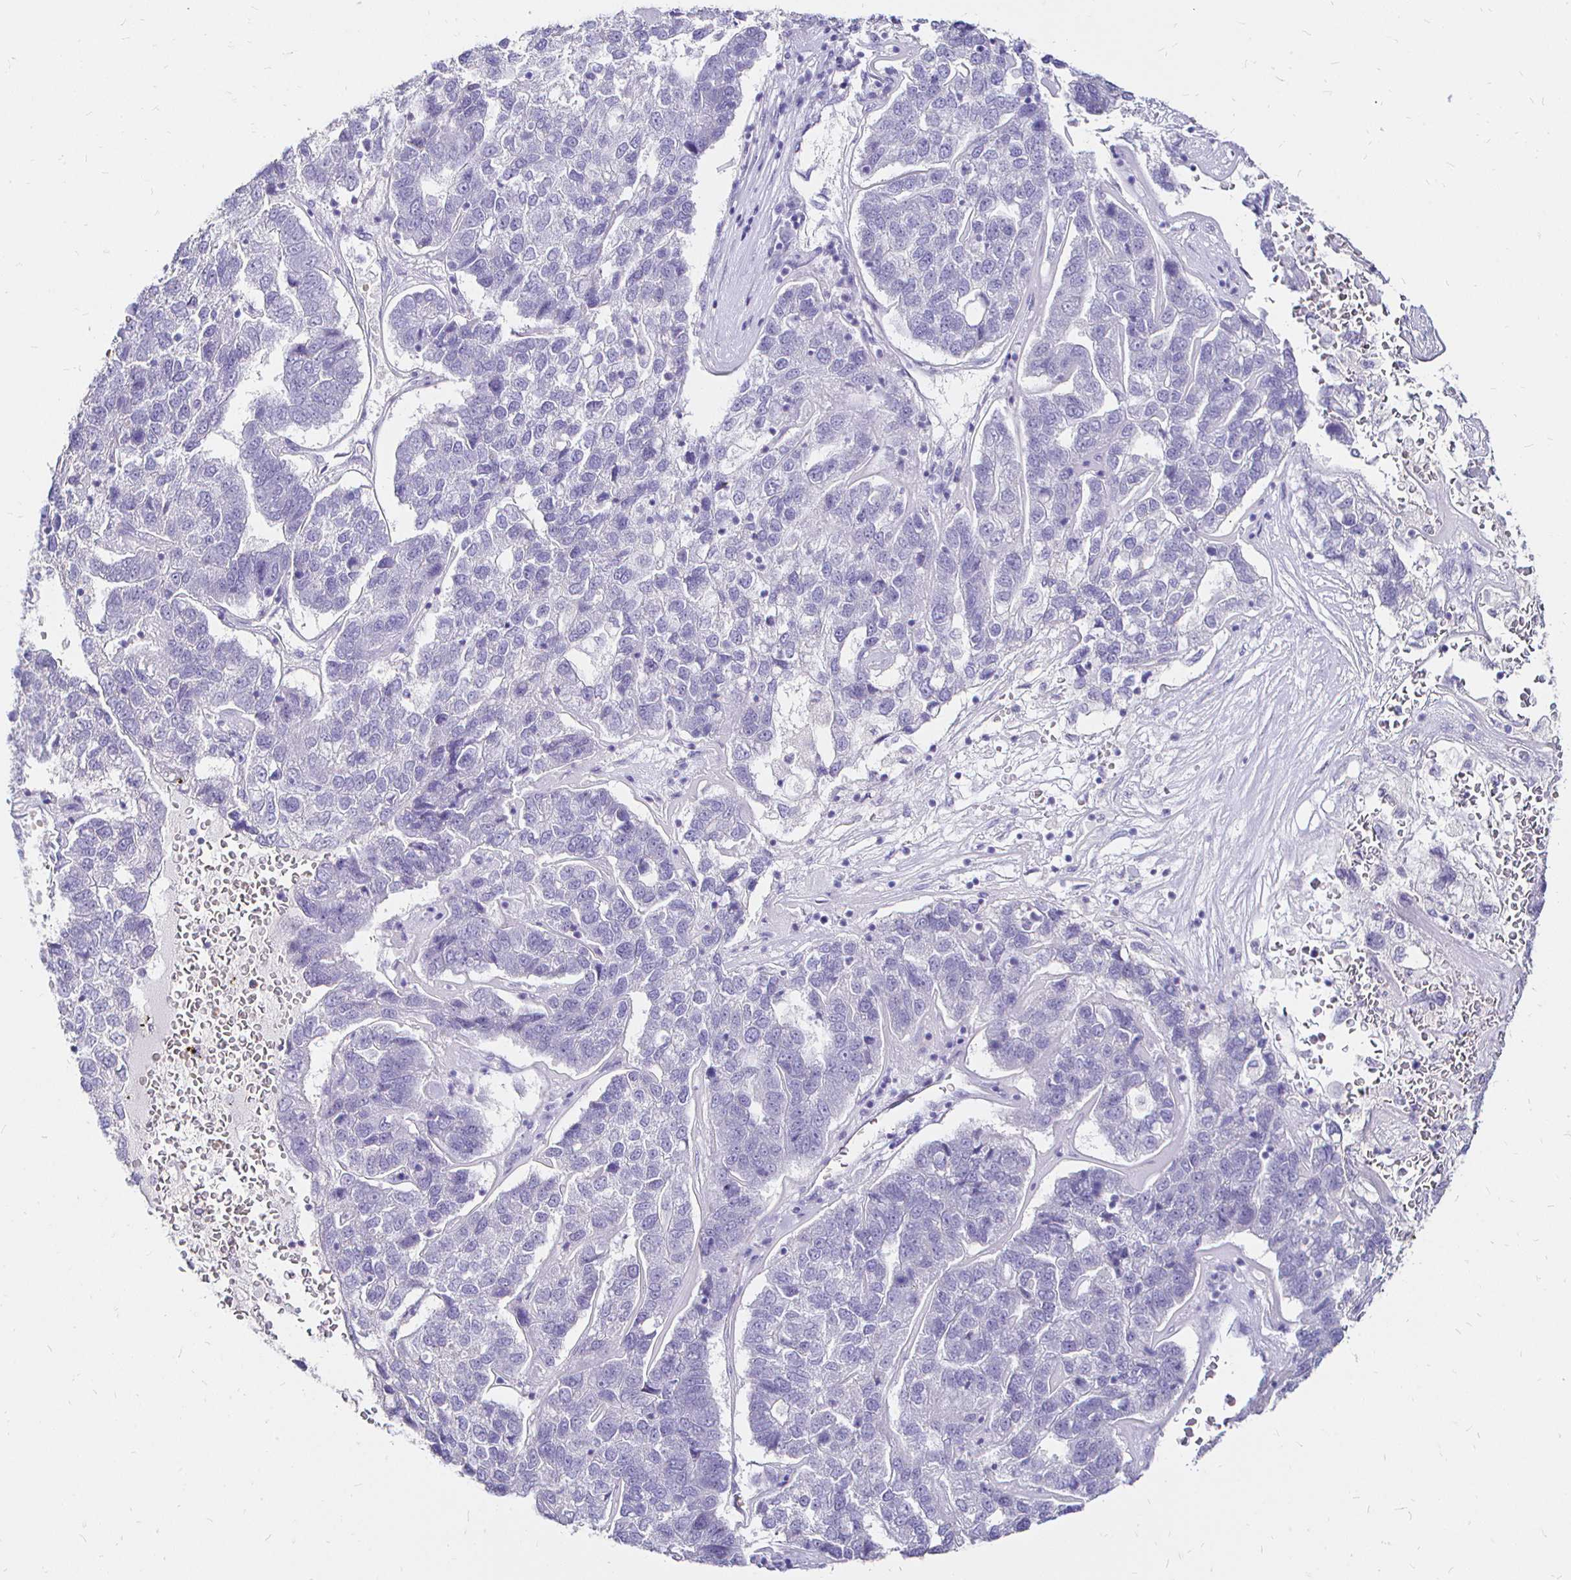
{"staining": {"intensity": "negative", "quantity": "none", "location": "none"}, "tissue": "pancreatic cancer", "cell_type": "Tumor cells", "image_type": "cancer", "snomed": [{"axis": "morphology", "description": "Adenocarcinoma, NOS"}, {"axis": "topography", "description": "Pancreas"}], "caption": "Pancreatic adenocarcinoma was stained to show a protein in brown. There is no significant staining in tumor cells. Nuclei are stained in blue.", "gene": "IRGC", "patient": {"sex": "female", "age": 61}}